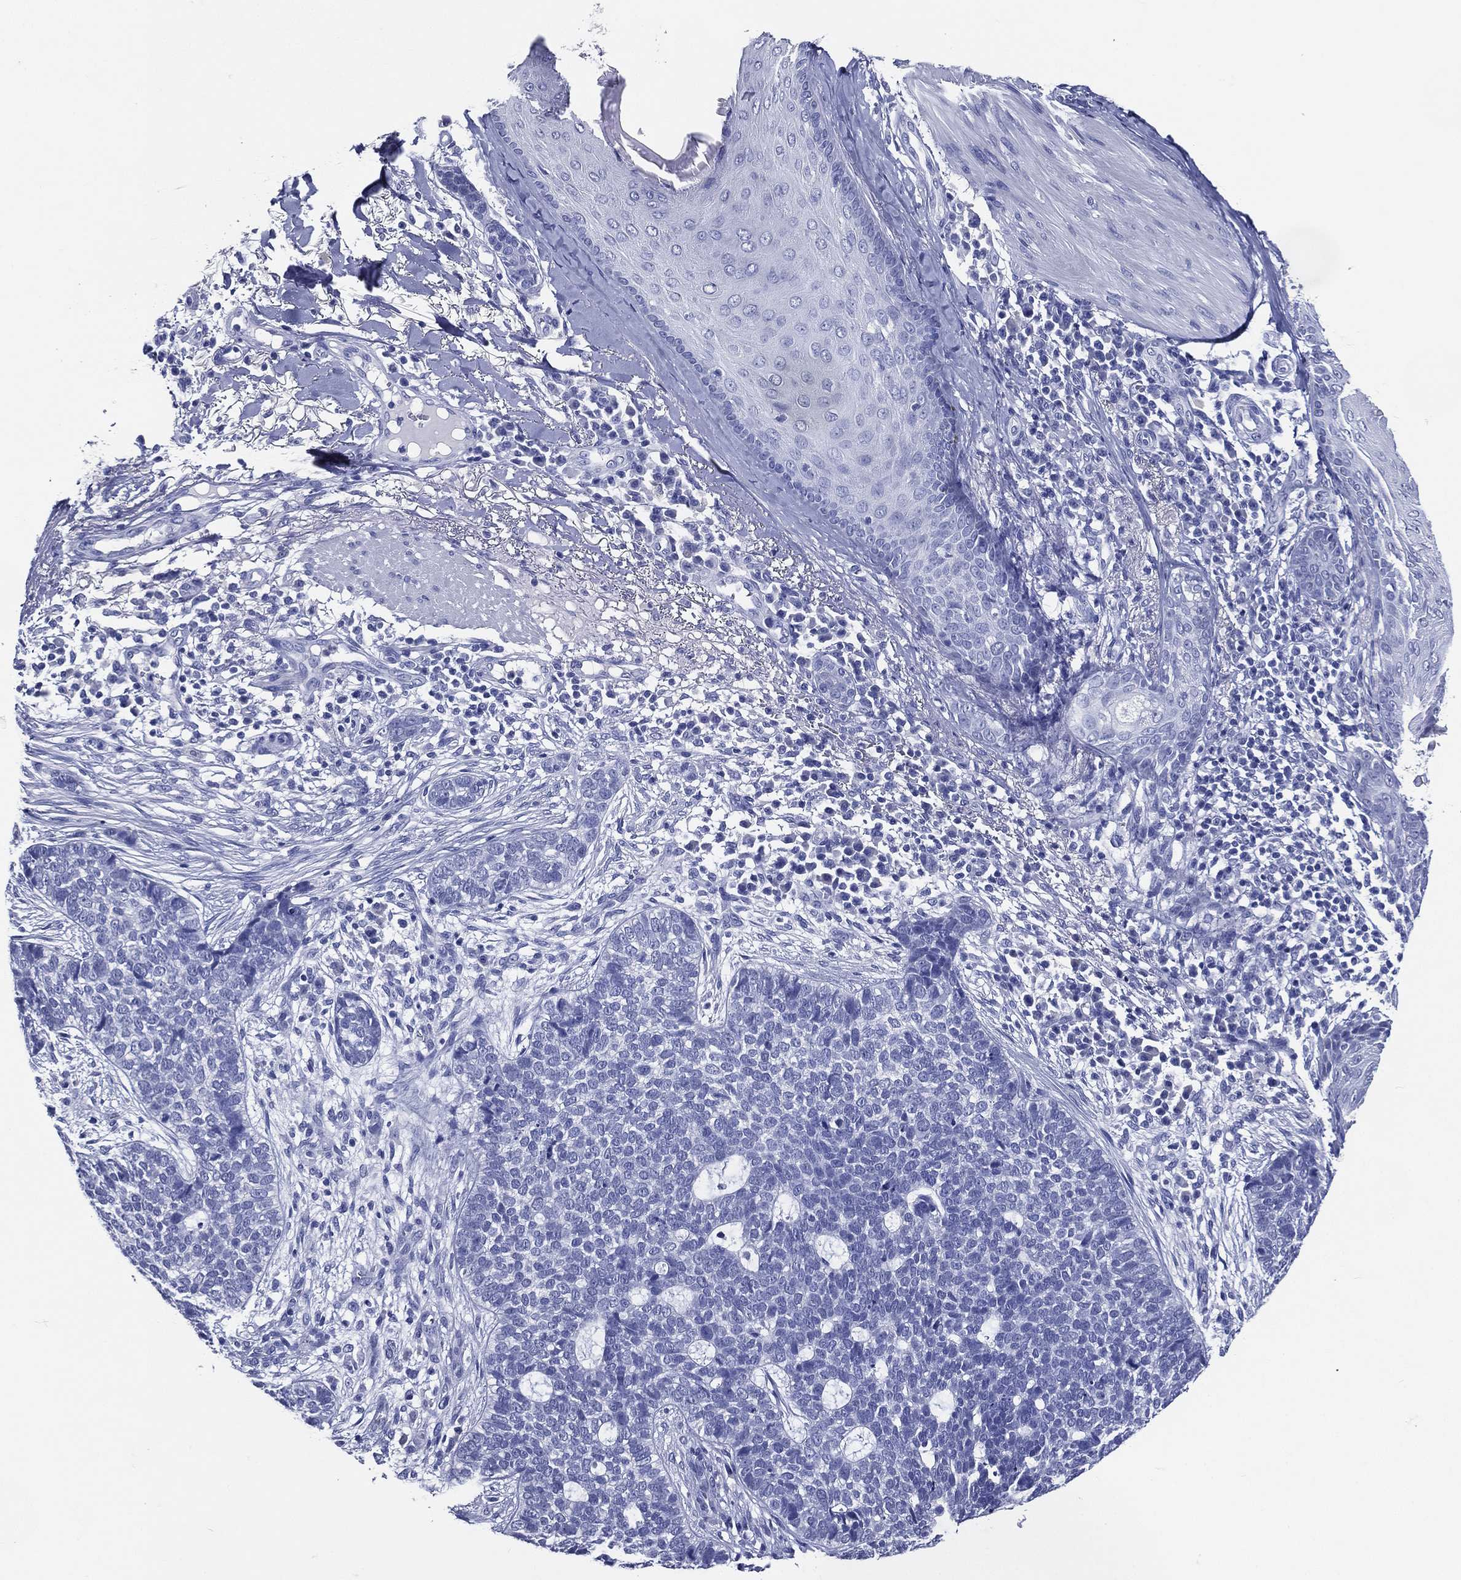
{"staining": {"intensity": "negative", "quantity": "none", "location": "none"}, "tissue": "skin cancer", "cell_type": "Tumor cells", "image_type": "cancer", "snomed": [{"axis": "morphology", "description": "Squamous cell carcinoma, NOS"}, {"axis": "topography", "description": "Skin"}], "caption": "This is a micrograph of immunohistochemistry (IHC) staining of skin squamous cell carcinoma, which shows no positivity in tumor cells.", "gene": "ACE2", "patient": {"sex": "male", "age": 88}}